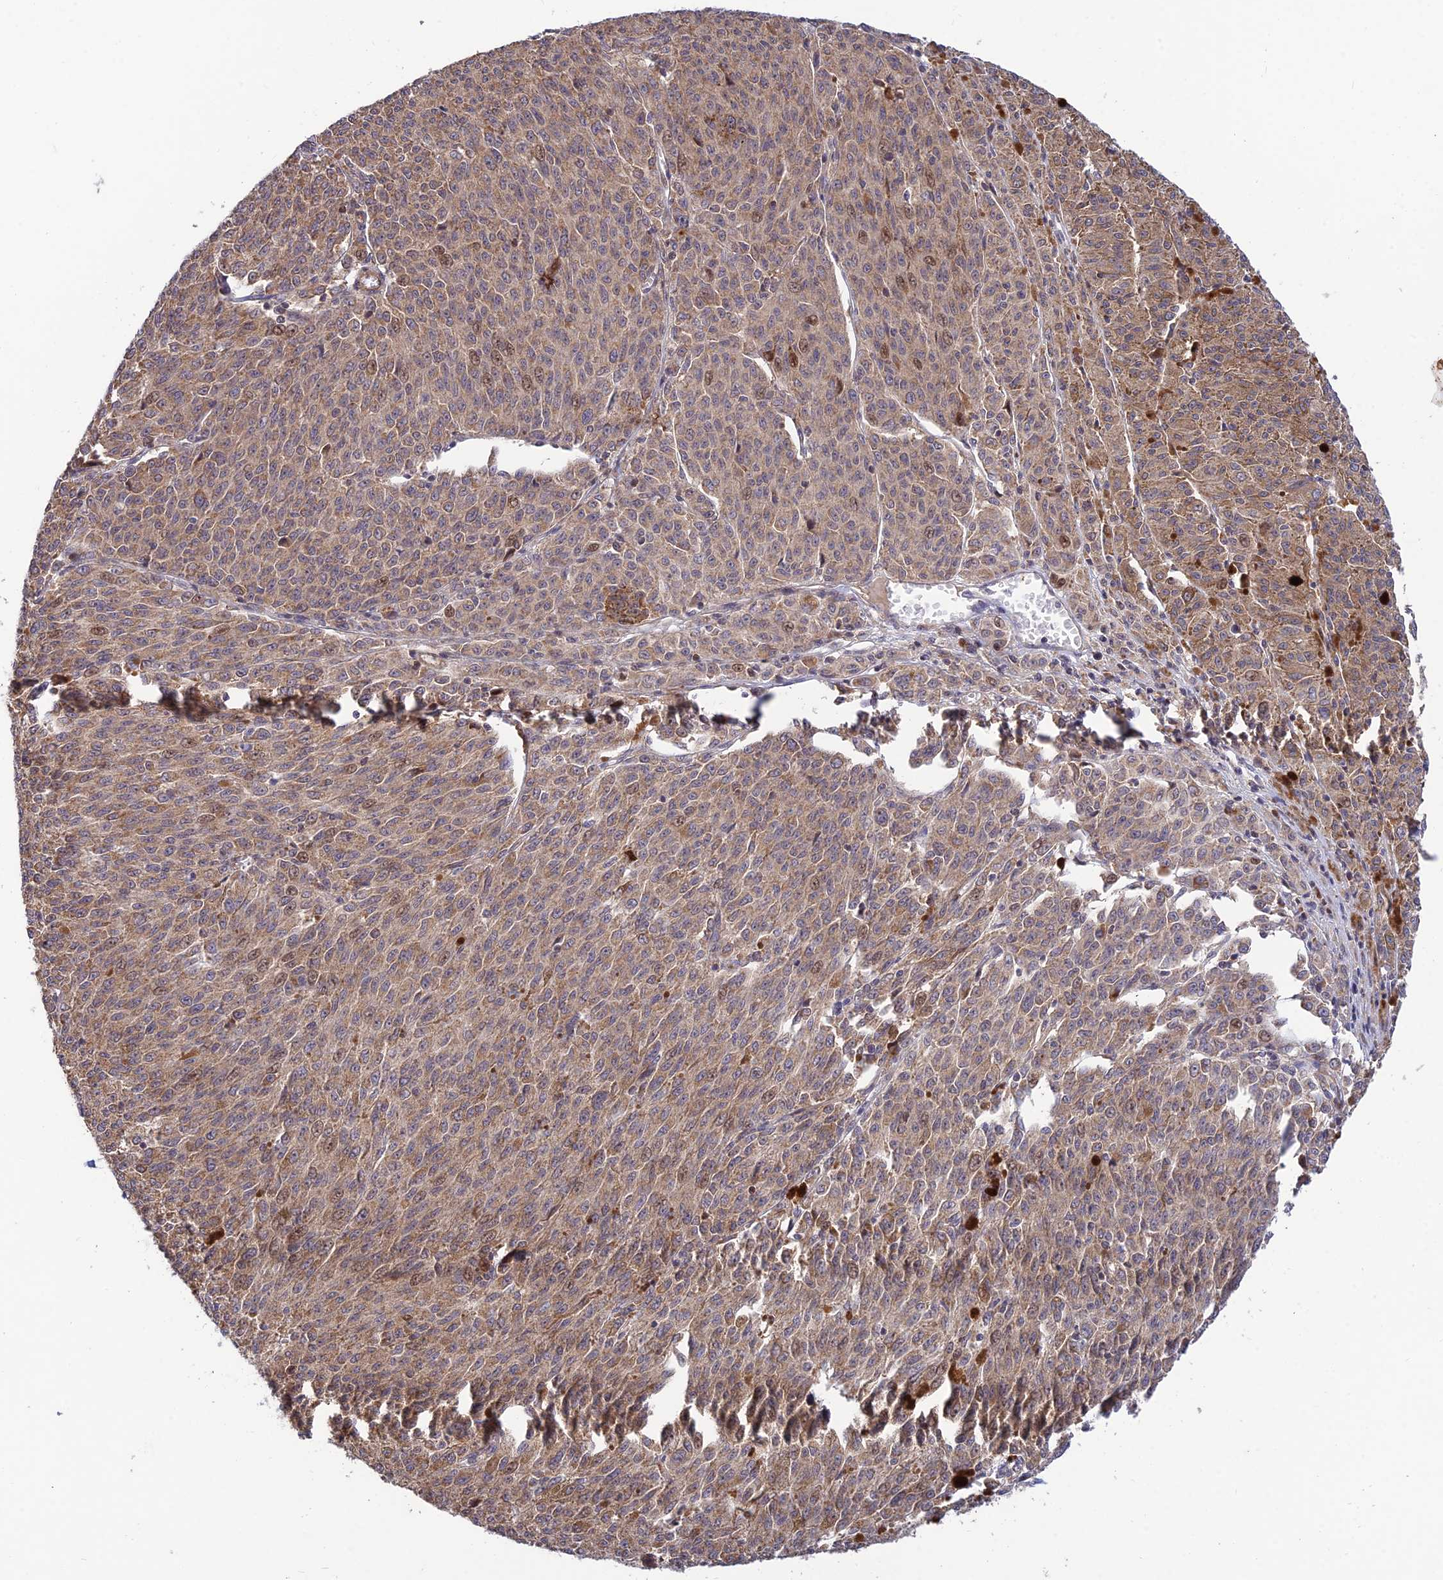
{"staining": {"intensity": "weak", "quantity": "25%-75%", "location": "cytoplasmic/membranous,nuclear"}, "tissue": "melanoma", "cell_type": "Tumor cells", "image_type": "cancer", "snomed": [{"axis": "morphology", "description": "Malignant melanoma, NOS"}, {"axis": "topography", "description": "Skin"}], "caption": "Protein staining demonstrates weak cytoplasmic/membranous and nuclear expression in approximately 25%-75% of tumor cells in malignant melanoma.", "gene": "PLEKHG2", "patient": {"sex": "female", "age": 52}}